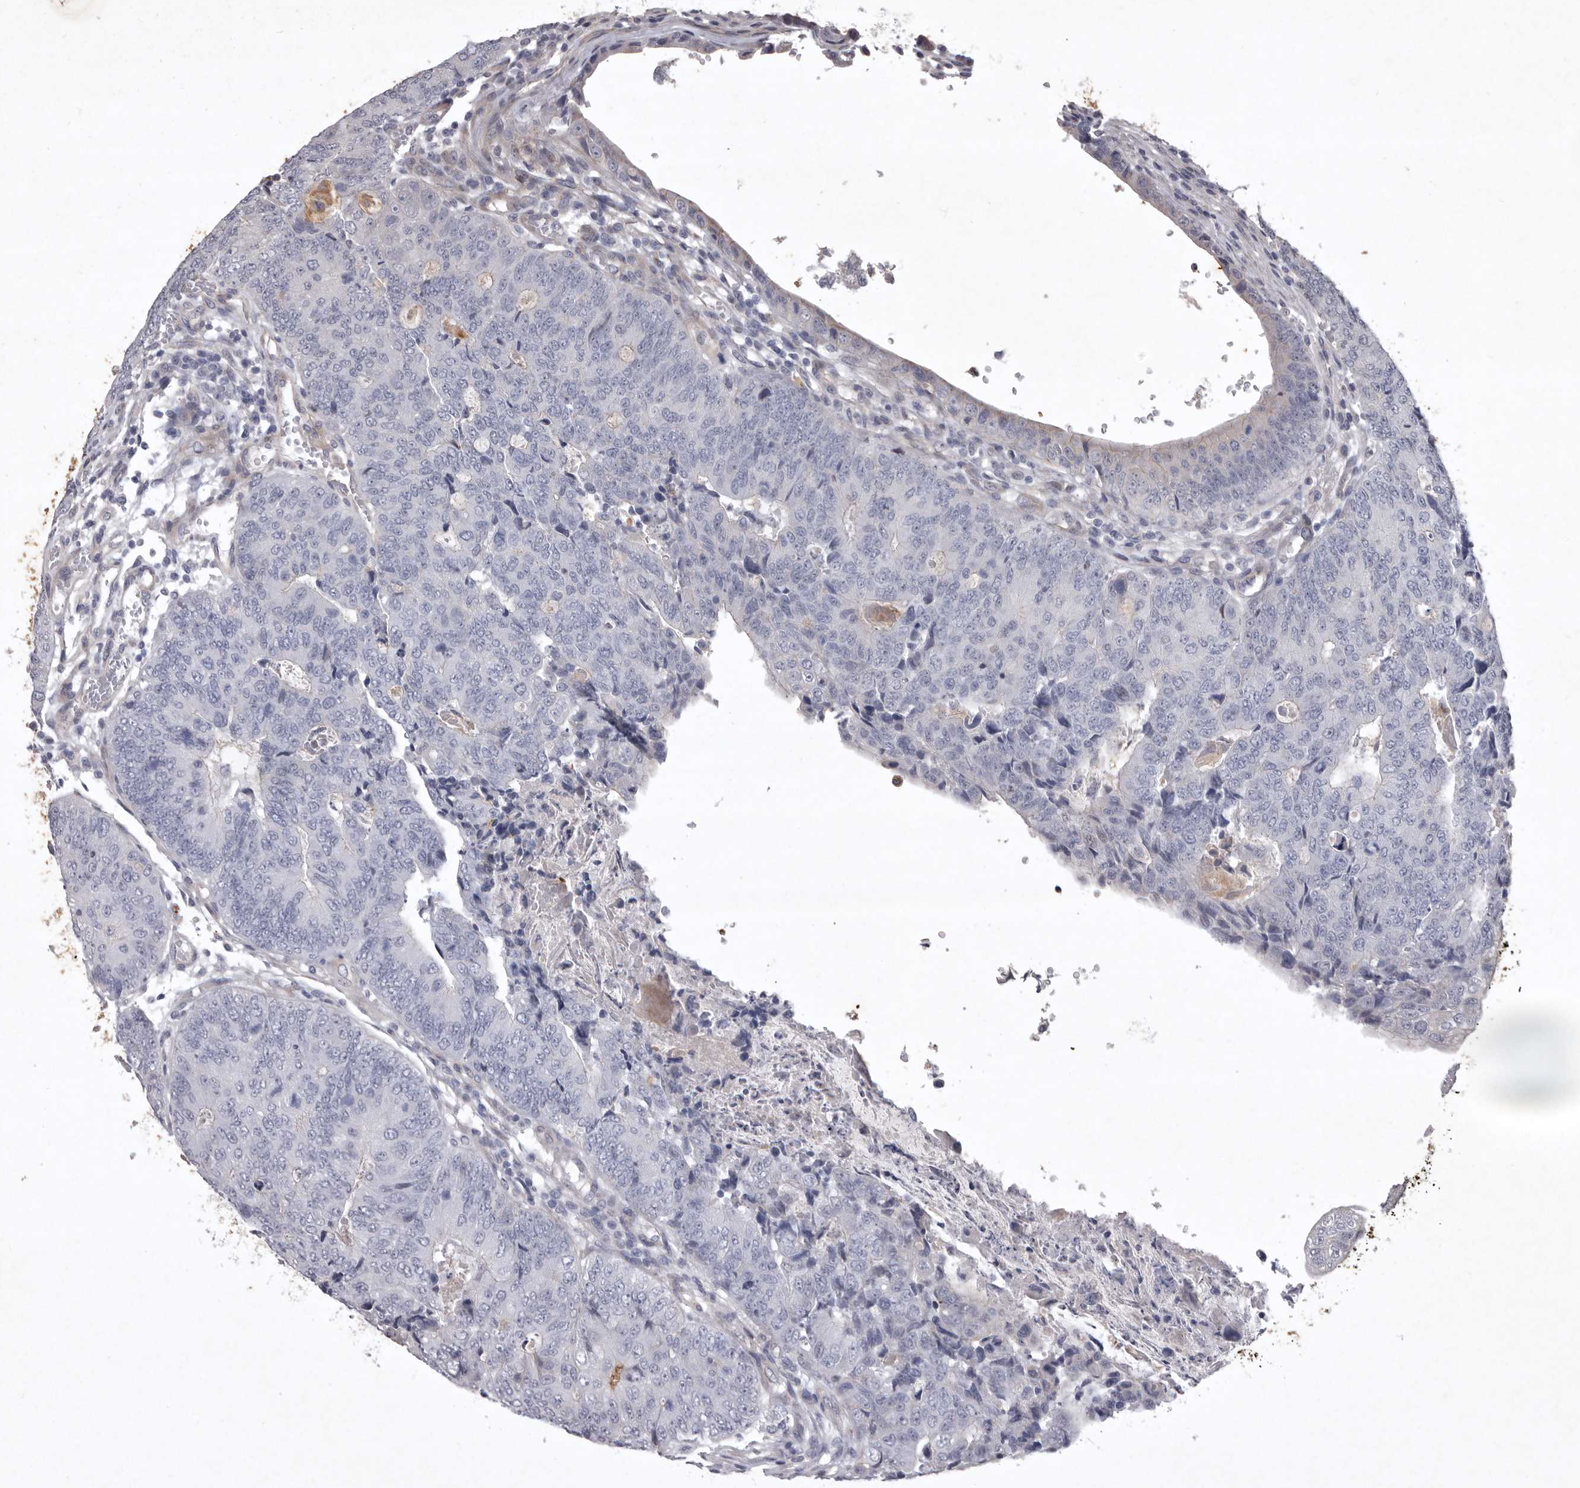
{"staining": {"intensity": "negative", "quantity": "none", "location": "none"}, "tissue": "colorectal cancer", "cell_type": "Tumor cells", "image_type": "cancer", "snomed": [{"axis": "morphology", "description": "Adenocarcinoma, NOS"}, {"axis": "topography", "description": "Colon"}], "caption": "A high-resolution micrograph shows immunohistochemistry (IHC) staining of colorectal cancer, which shows no significant positivity in tumor cells. (IHC, brightfield microscopy, high magnification).", "gene": "NKAIN4", "patient": {"sex": "female", "age": 67}}